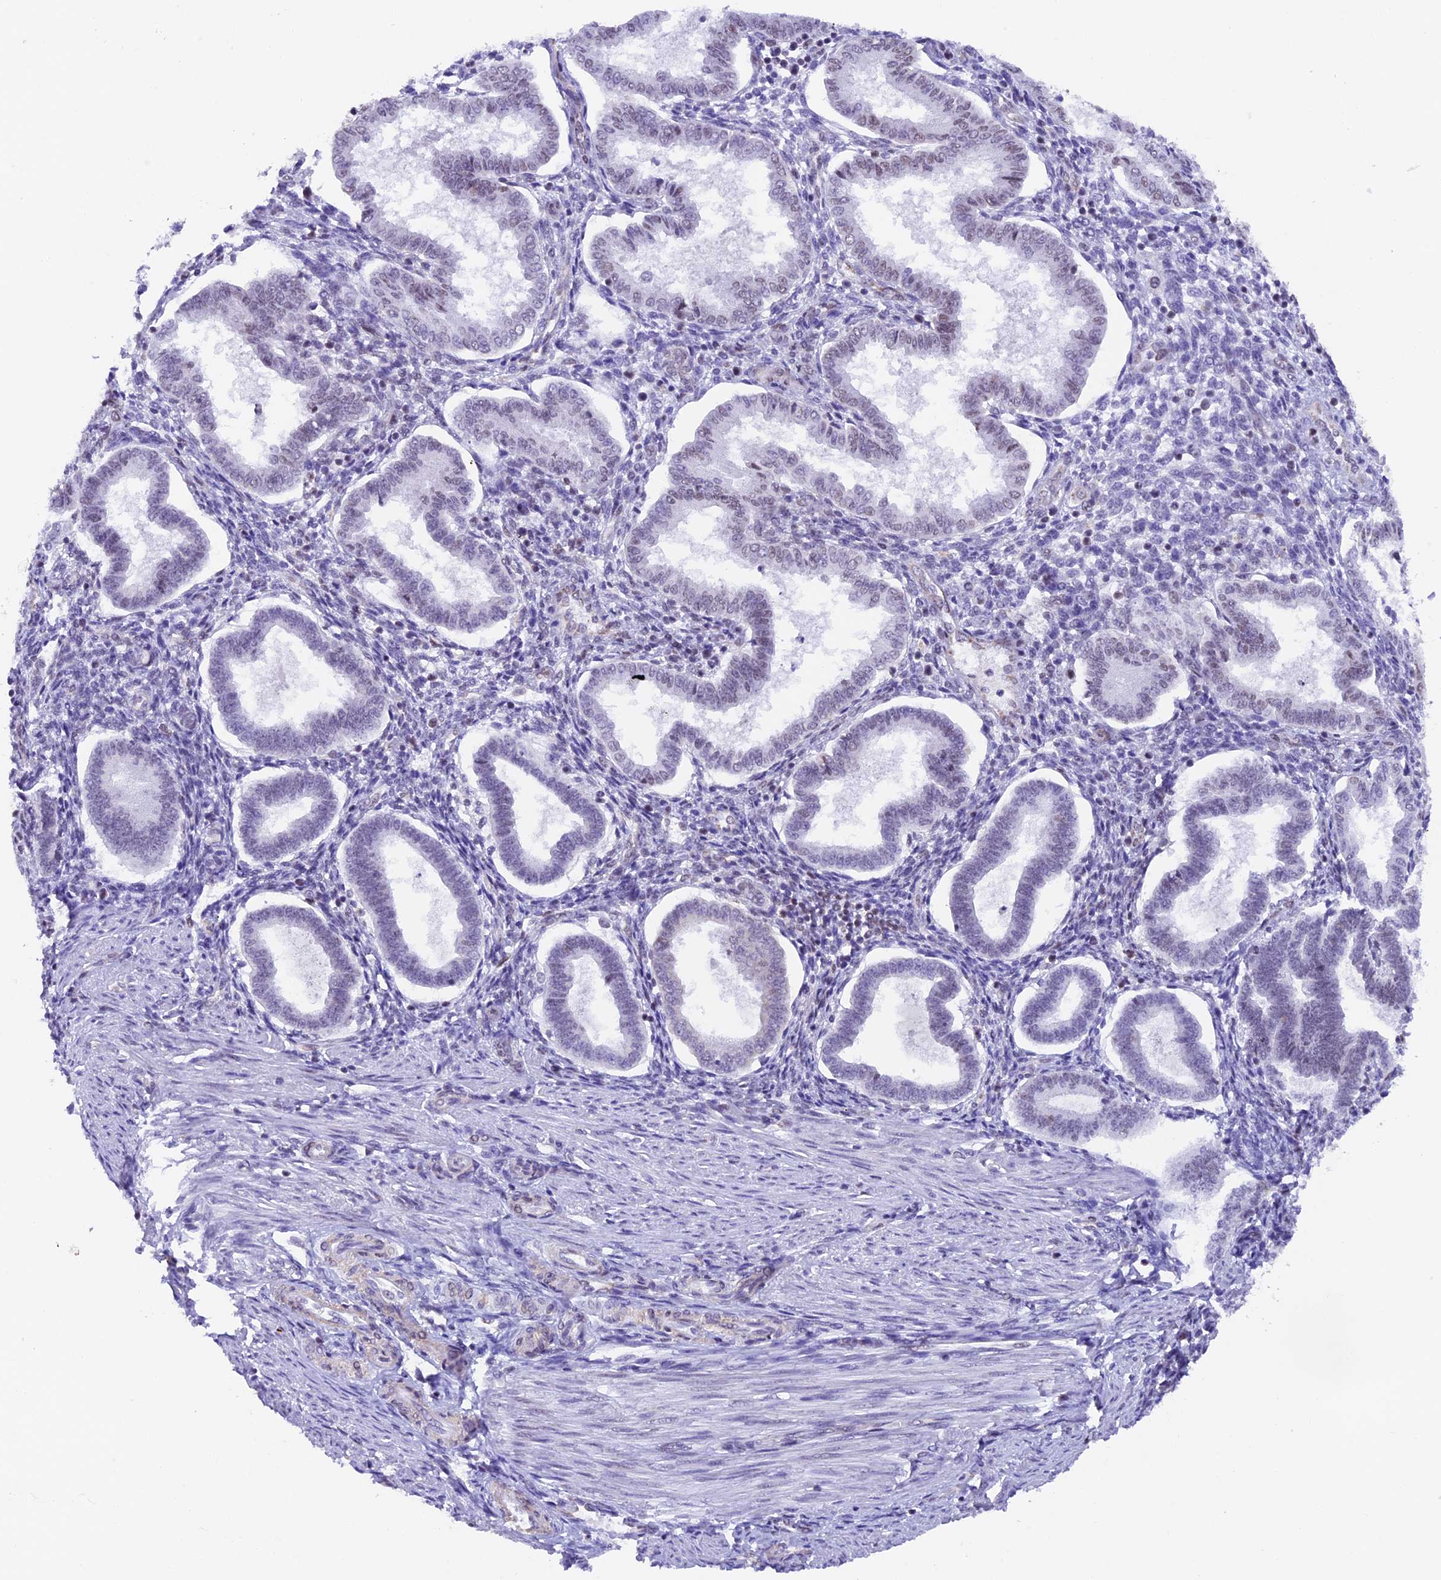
{"staining": {"intensity": "negative", "quantity": "none", "location": "none"}, "tissue": "endometrium", "cell_type": "Cells in endometrial stroma", "image_type": "normal", "snomed": [{"axis": "morphology", "description": "Normal tissue, NOS"}, {"axis": "topography", "description": "Endometrium"}], "caption": "High magnification brightfield microscopy of benign endometrium stained with DAB (3,3'-diaminobenzidine) (brown) and counterstained with hematoxylin (blue): cells in endometrial stroma show no significant positivity. (Brightfield microscopy of DAB immunohistochemistry at high magnification).", "gene": "TFAM", "patient": {"sex": "female", "age": 24}}